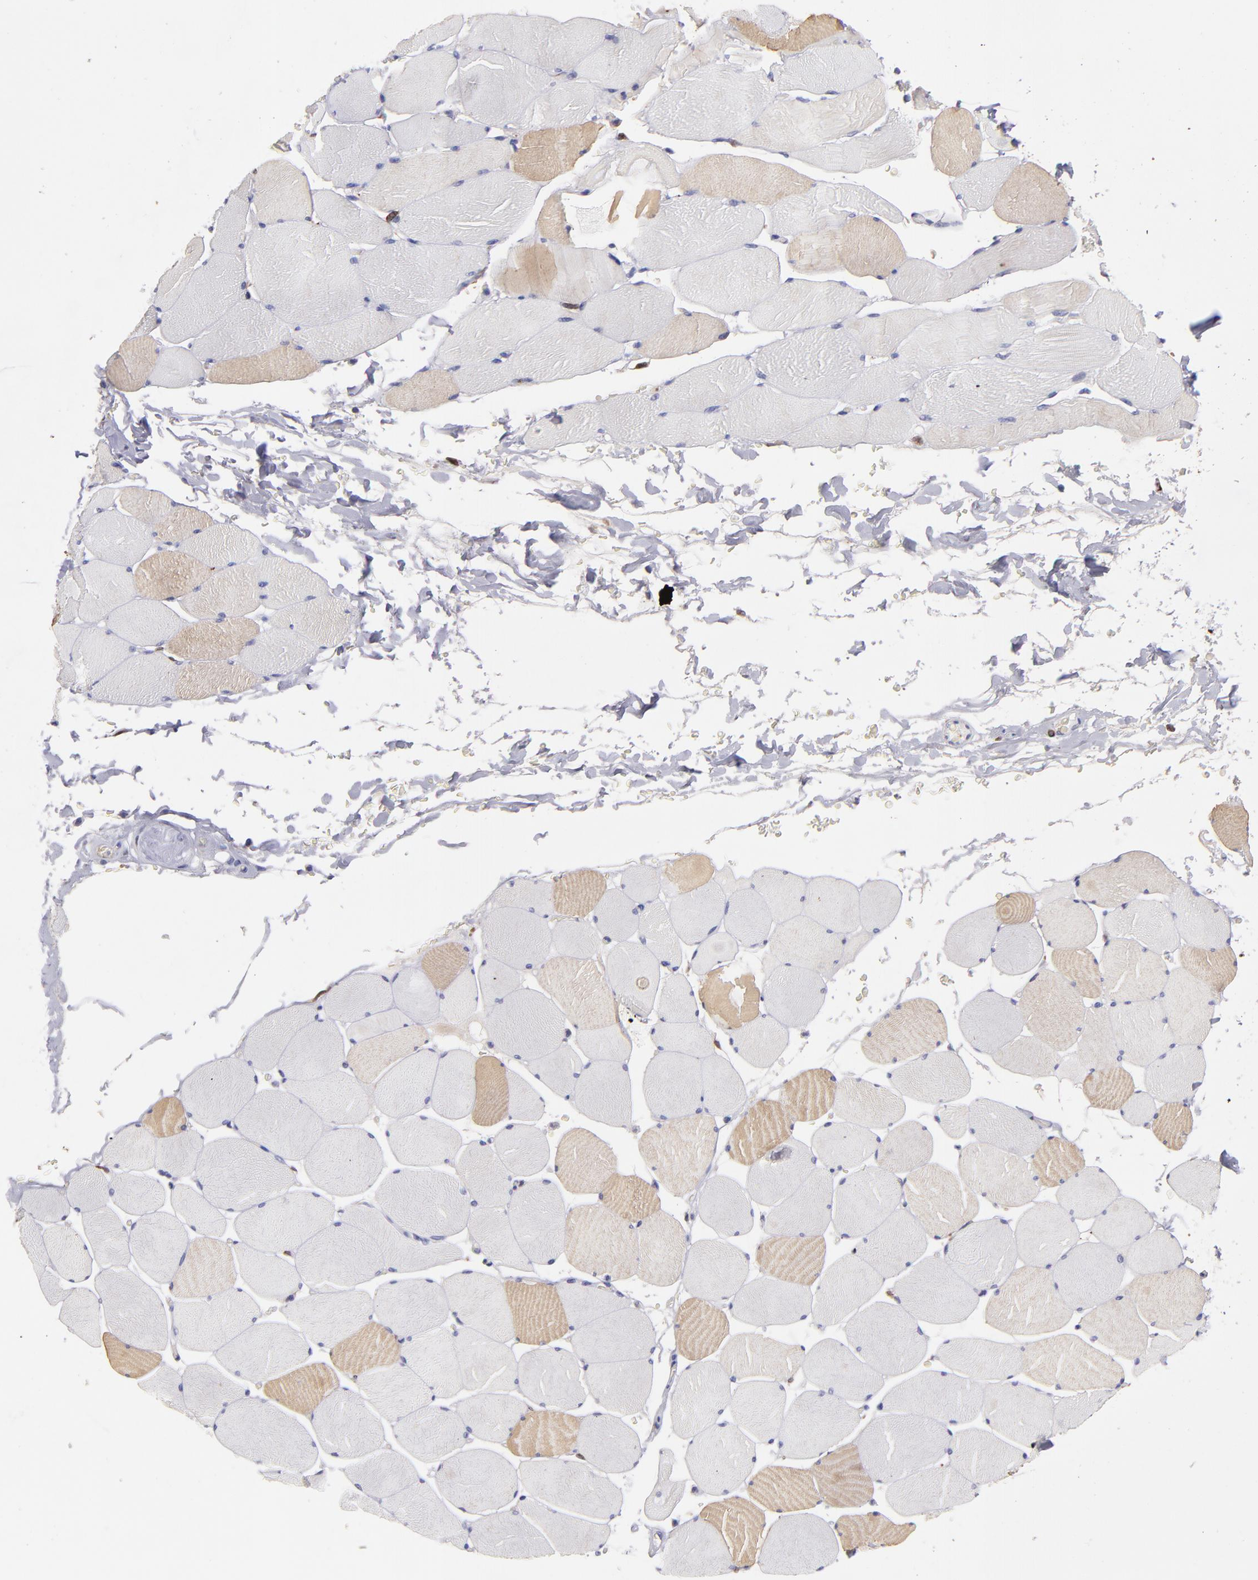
{"staining": {"intensity": "weak", "quantity": "25%-75%", "location": "cytoplasmic/membranous"}, "tissue": "skeletal muscle", "cell_type": "Myocytes", "image_type": "normal", "snomed": [{"axis": "morphology", "description": "Normal tissue, NOS"}, {"axis": "topography", "description": "Skeletal muscle"}], "caption": "Normal skeletal muscle was stained to show a protein in brown. There is low levels of weak cytoplasmic/membranous positivity in approximately 25%-75% of myocytes.", "gene": "PTGS1", "patient": {"sex": "male", "age": 62}}